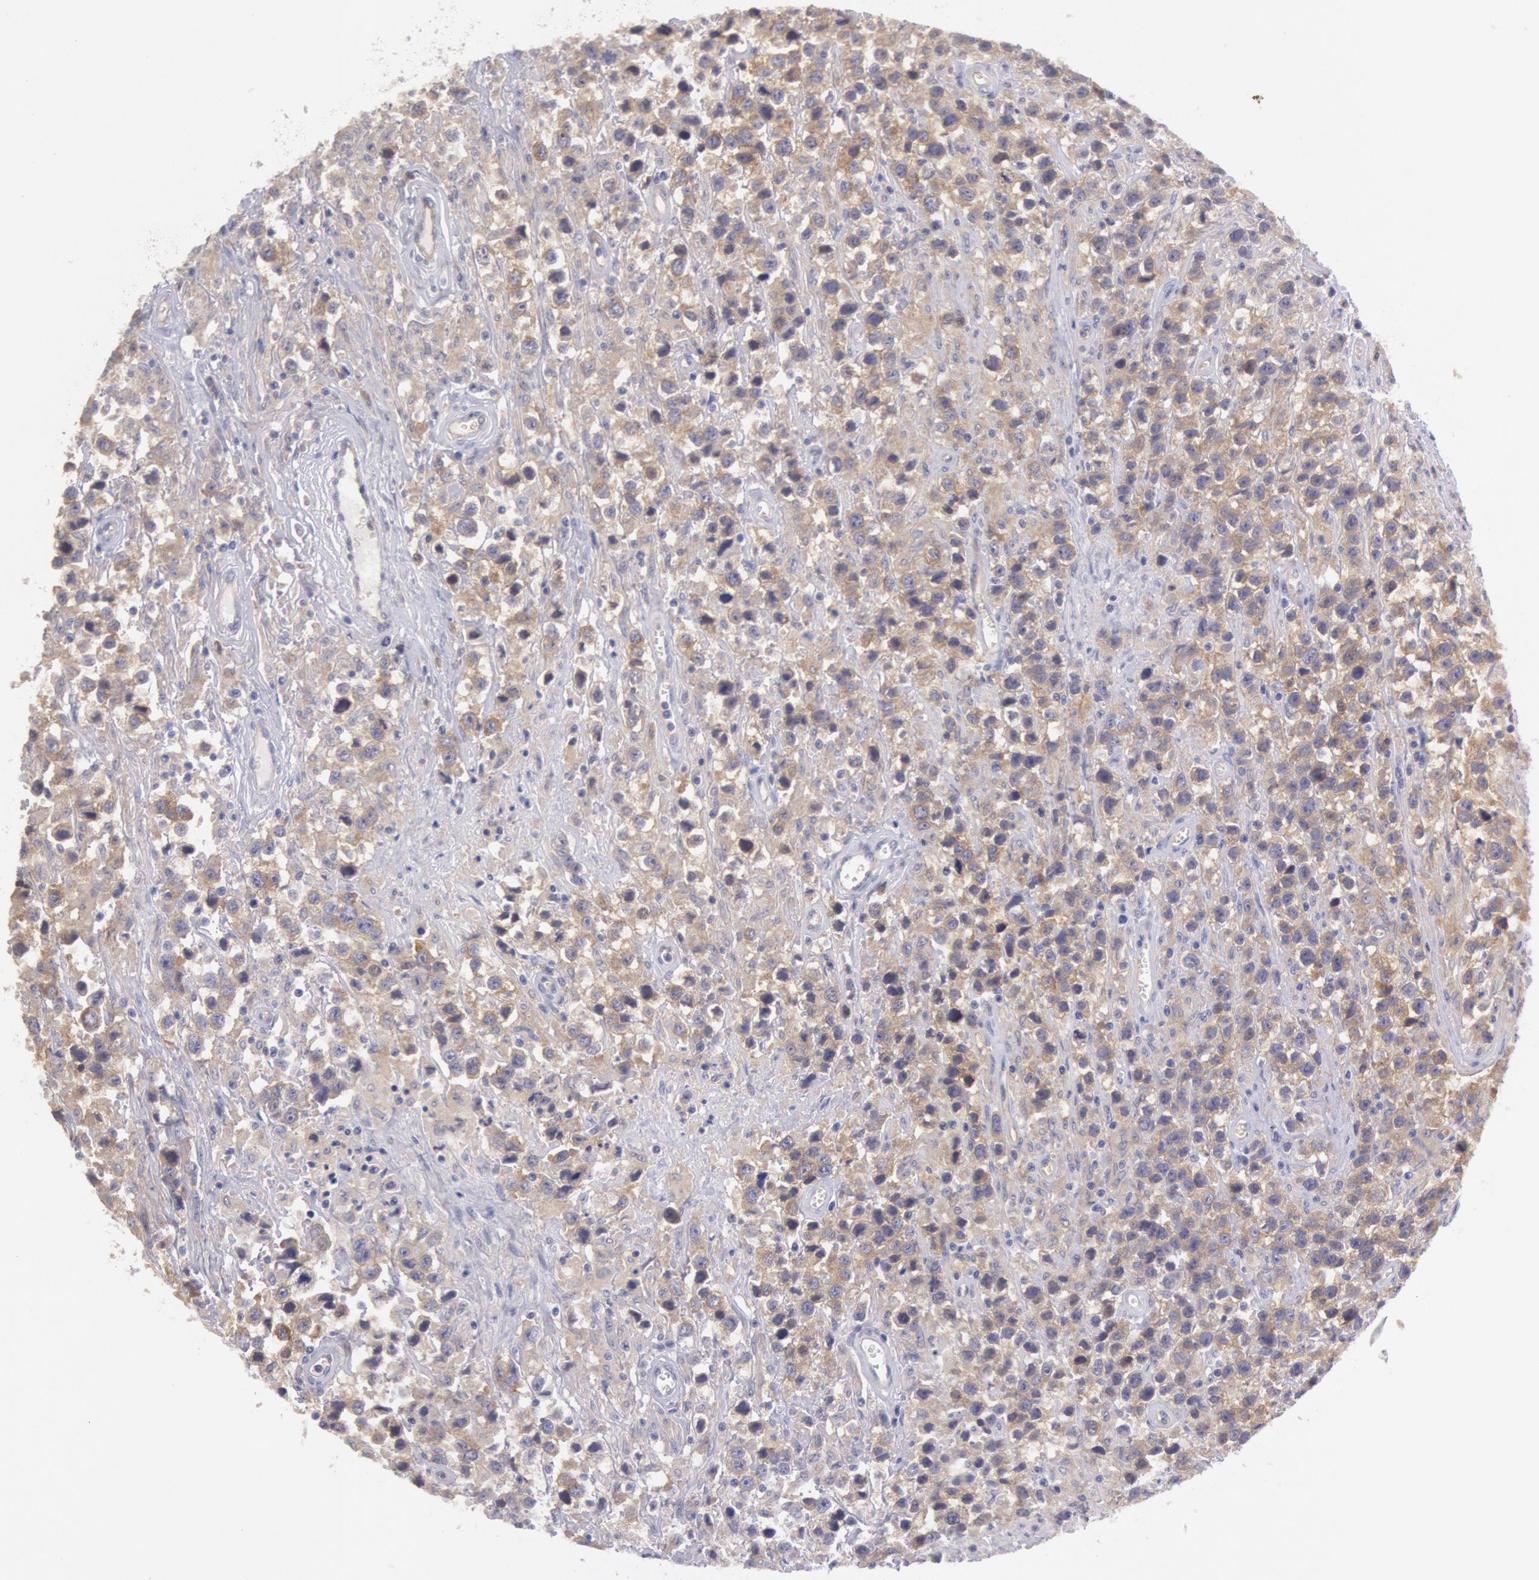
{"staining": {"intensity": "weak", "quantity": "25%-75%", "location": "cytoplasmic/membranous"}, "tissue": "testis cancer", "cell_type": "Tumor cells", "image_type": "cancer", "snomed": [{"axis": "morphology", "description": "Seminoma, NOS"}, {"axis": "topography", "description": "Testis"}], "caption": "Seminoma (testis) stained with DAB (3,3'-diaminobenzidine) immunohistochemistry (IHC) reveals low levels of weak cytoplasmic/membranous positivity in approximately 25%-75% of tumor cells.", "gene": "MYO5A", "patient": {"sex": "male", "age": 43}}